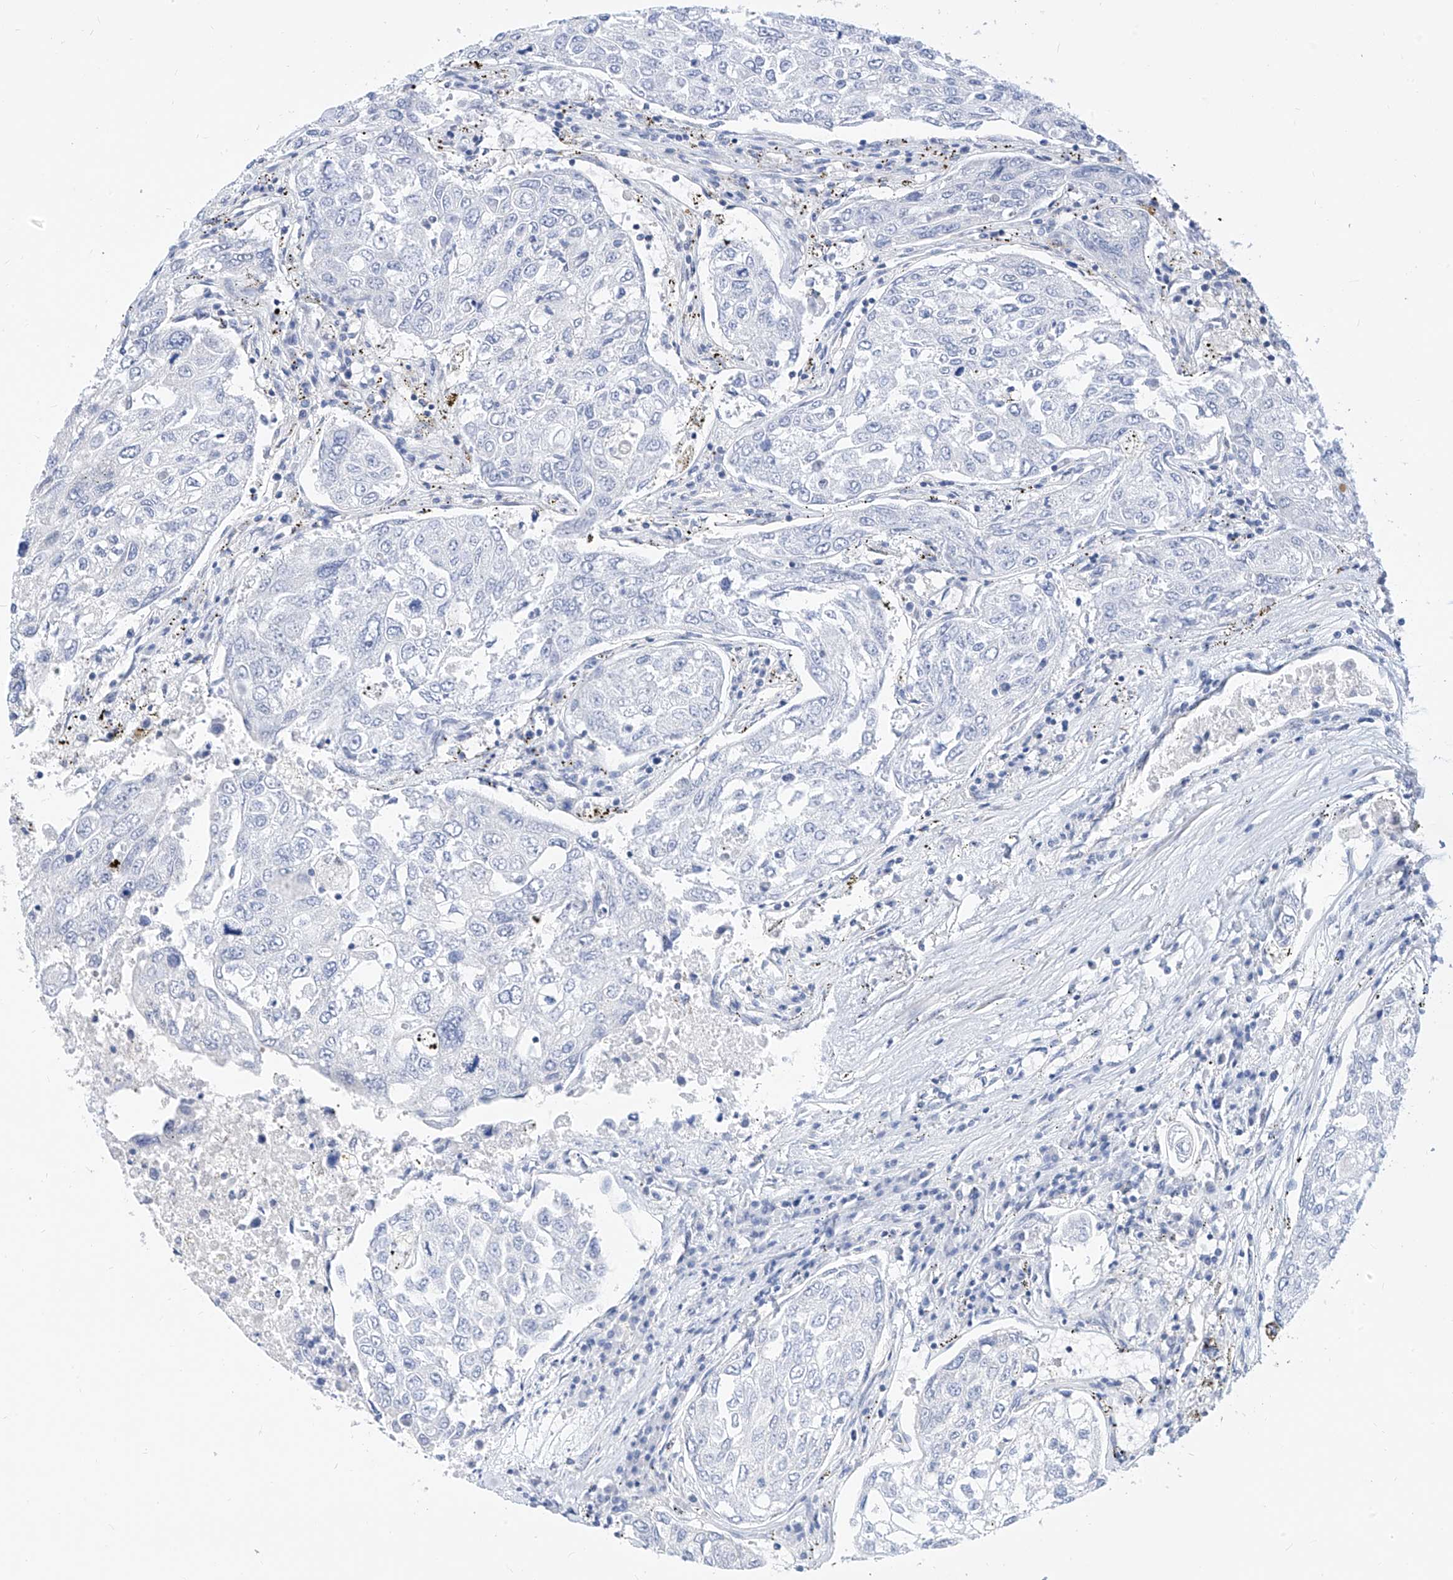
{"staining": {"intensity": "negative", "quantity": "none", "location": "none"}, "tissue": "urothelial cancer", "cell_type": "Tumor cells", "image_type": "cancer", "snomed": [{"axis": "morphology", "description": "Urothelial carcinoma, High grade"}, {"axis": "topography", "description": "Lymph node"}, {"axis": "topography", "description": "Urinary bladder"}], "caption": "High power microscopy image of an immunohistochemistry photomicrograph of urothelial carcinoma (high-grade), revealing no significant staining in tumor cells. (Stains: DAB (3,3'-diaminobenzidine) immunohistochemistry with hematoxylin counter stain, Microscopy: brightfield microscopy at high magnification).", "gene": "ZZEF1", "patient": {"sex": "male", "age": 51}}